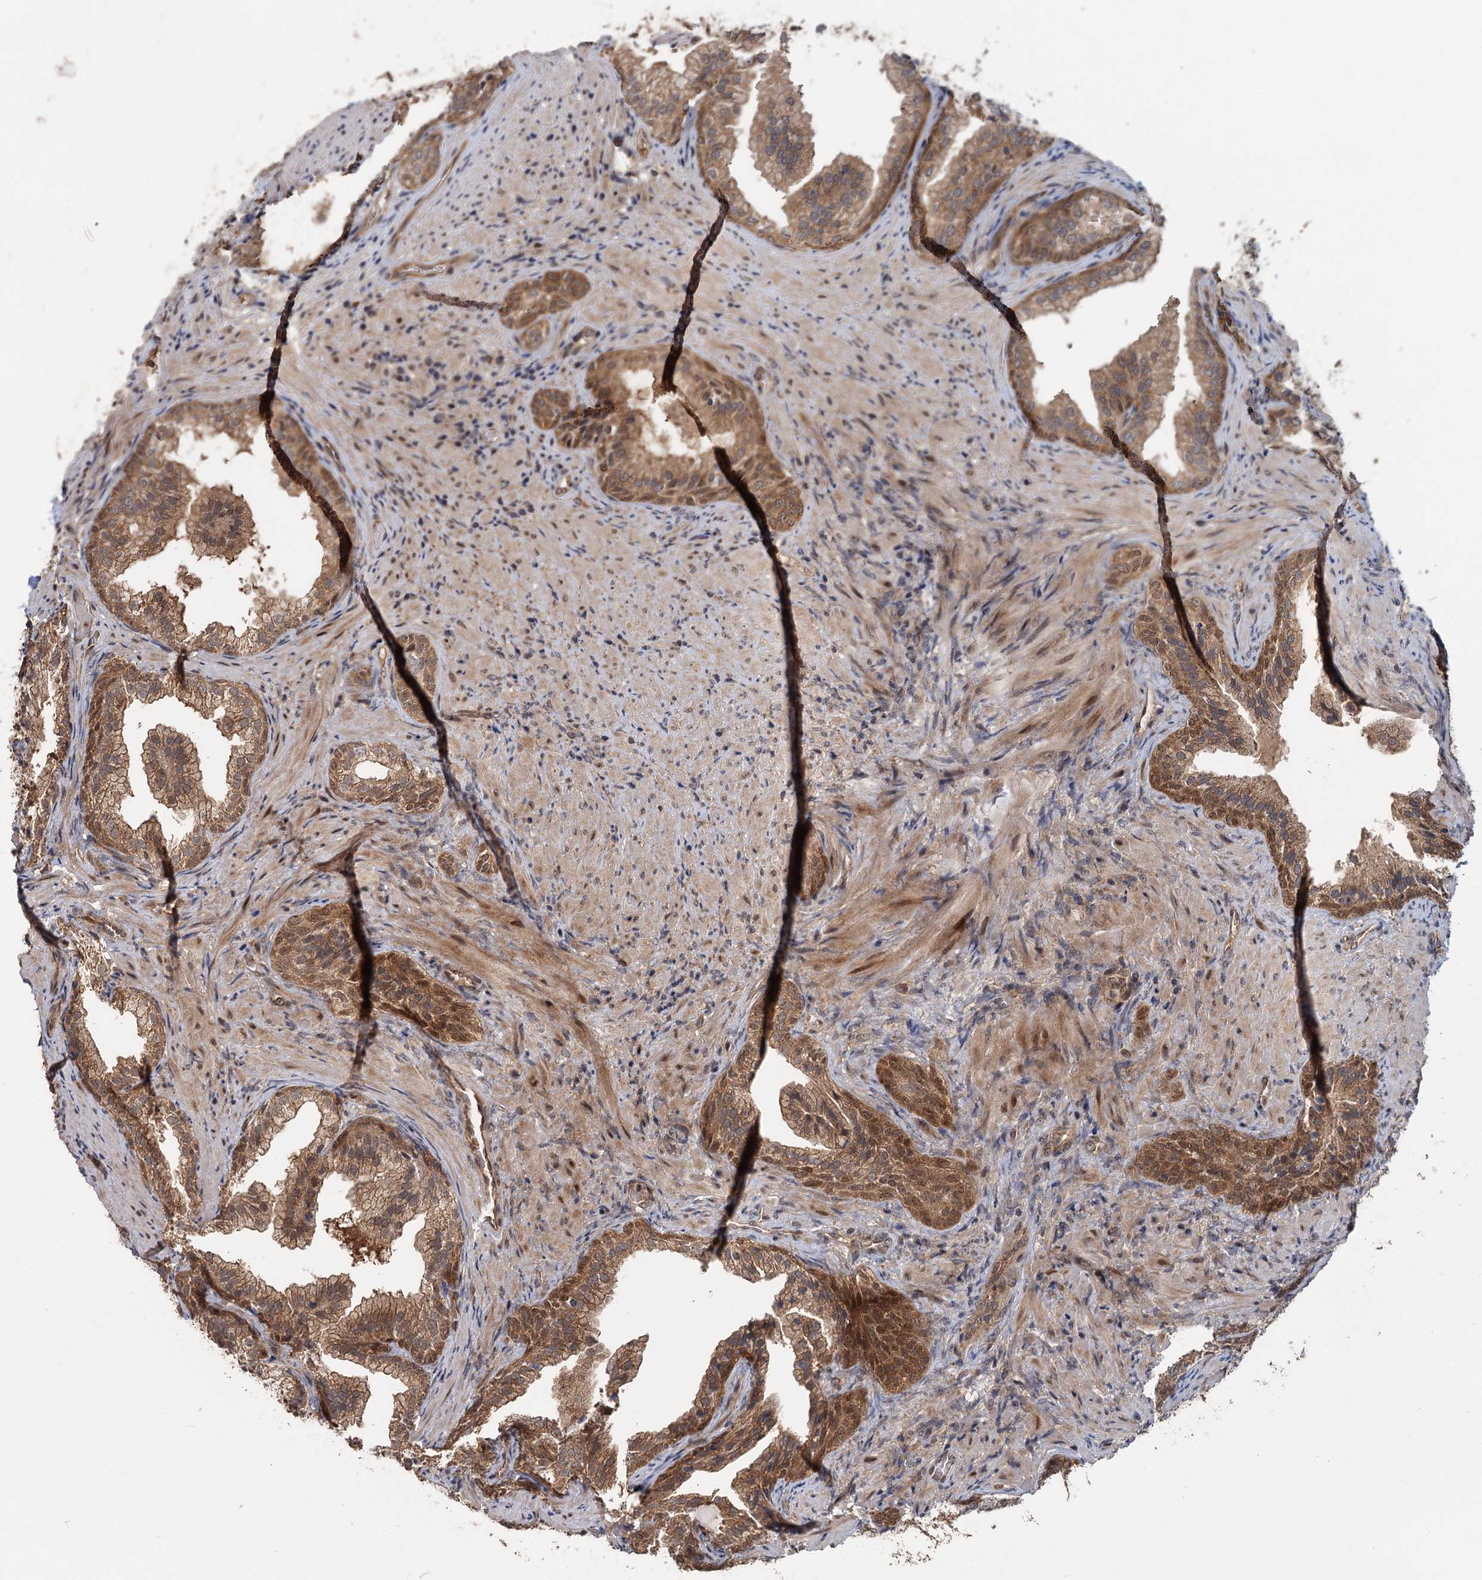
{"staining": {"intensity": "moderate", "quantity": ">75%", "location": "cytoplasmic/membranous,nuclear"}, "tissue": "prostate", "cell_type": "Glandular cells", "image_type": "normal", "snomed": [{"axis": "morphology", "description": "Normal tissue, NOS"}, {"axis": "topography", "description": "Prostate"}], "caption": "Brown immunohistochemical staining in benign human prostate shows moderate cytoplasmic/membranous,nuclear staining in approximately >75% of glandular cells. The staining was performed using DAB, with brown indicating positive protein expression. Nuclei are stained blue with hematoxylin.", "gene": "KANSL2", "patient": {"sex": "male", "age": 76}}